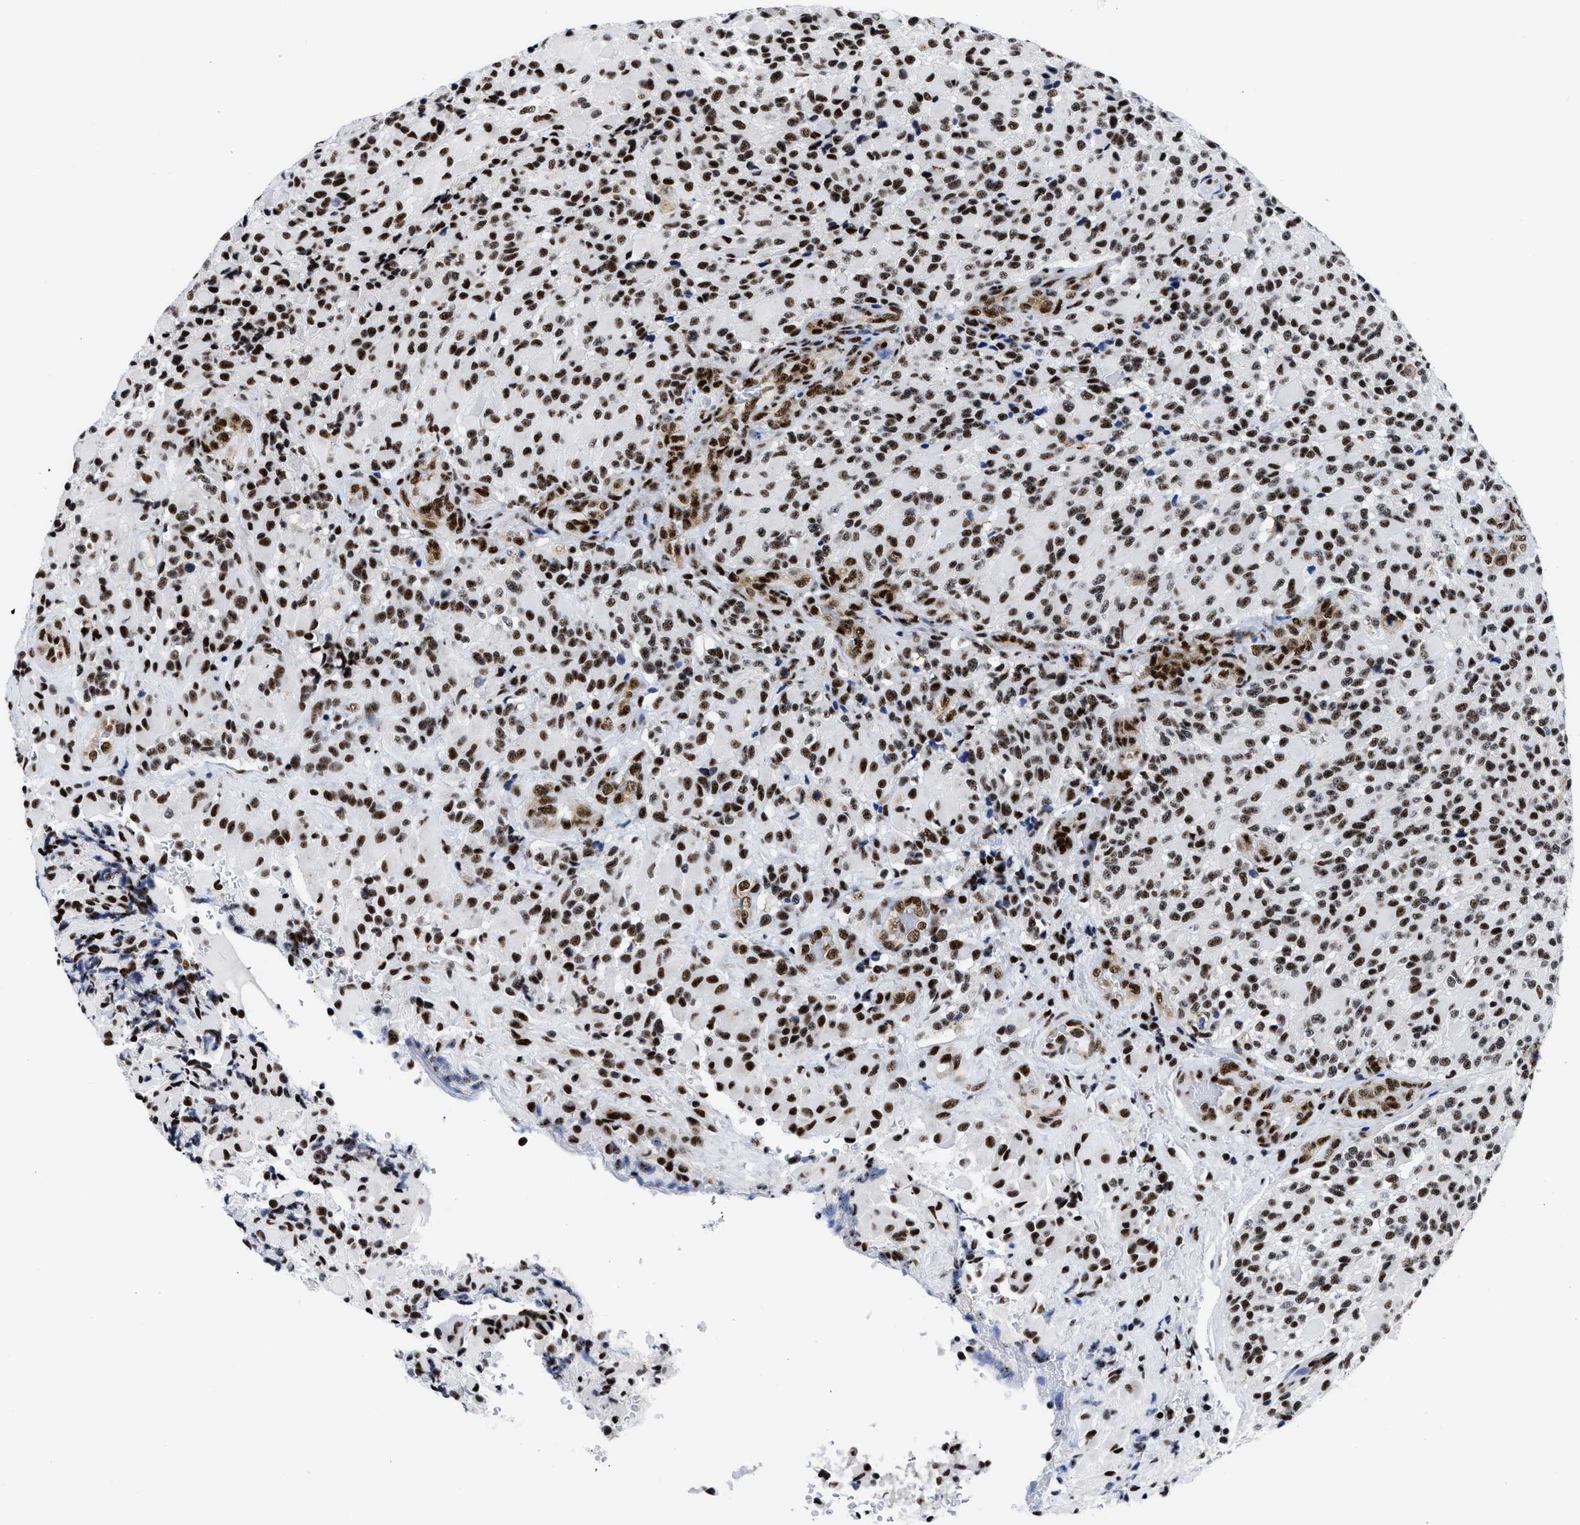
{"staining": {"intensity": "moderate", "quantity": ">75%", "location": "nuclear"}, "tissue": "glioma", "cell_type": "Tumor cells", "image_type": "cancer", "snomed": [{"axis": "morphology", "description": "Glioma, malignant, High grade"}, {"axis": "topography", "description": "Brain"}], "caption": "DAB immunohistochemical staining of glioma reveals moderate nuclear protein staining in approximately >75% of tumor cells.", "gene": "RBM8A", "patient": {"sex": "male", "age": 71}}